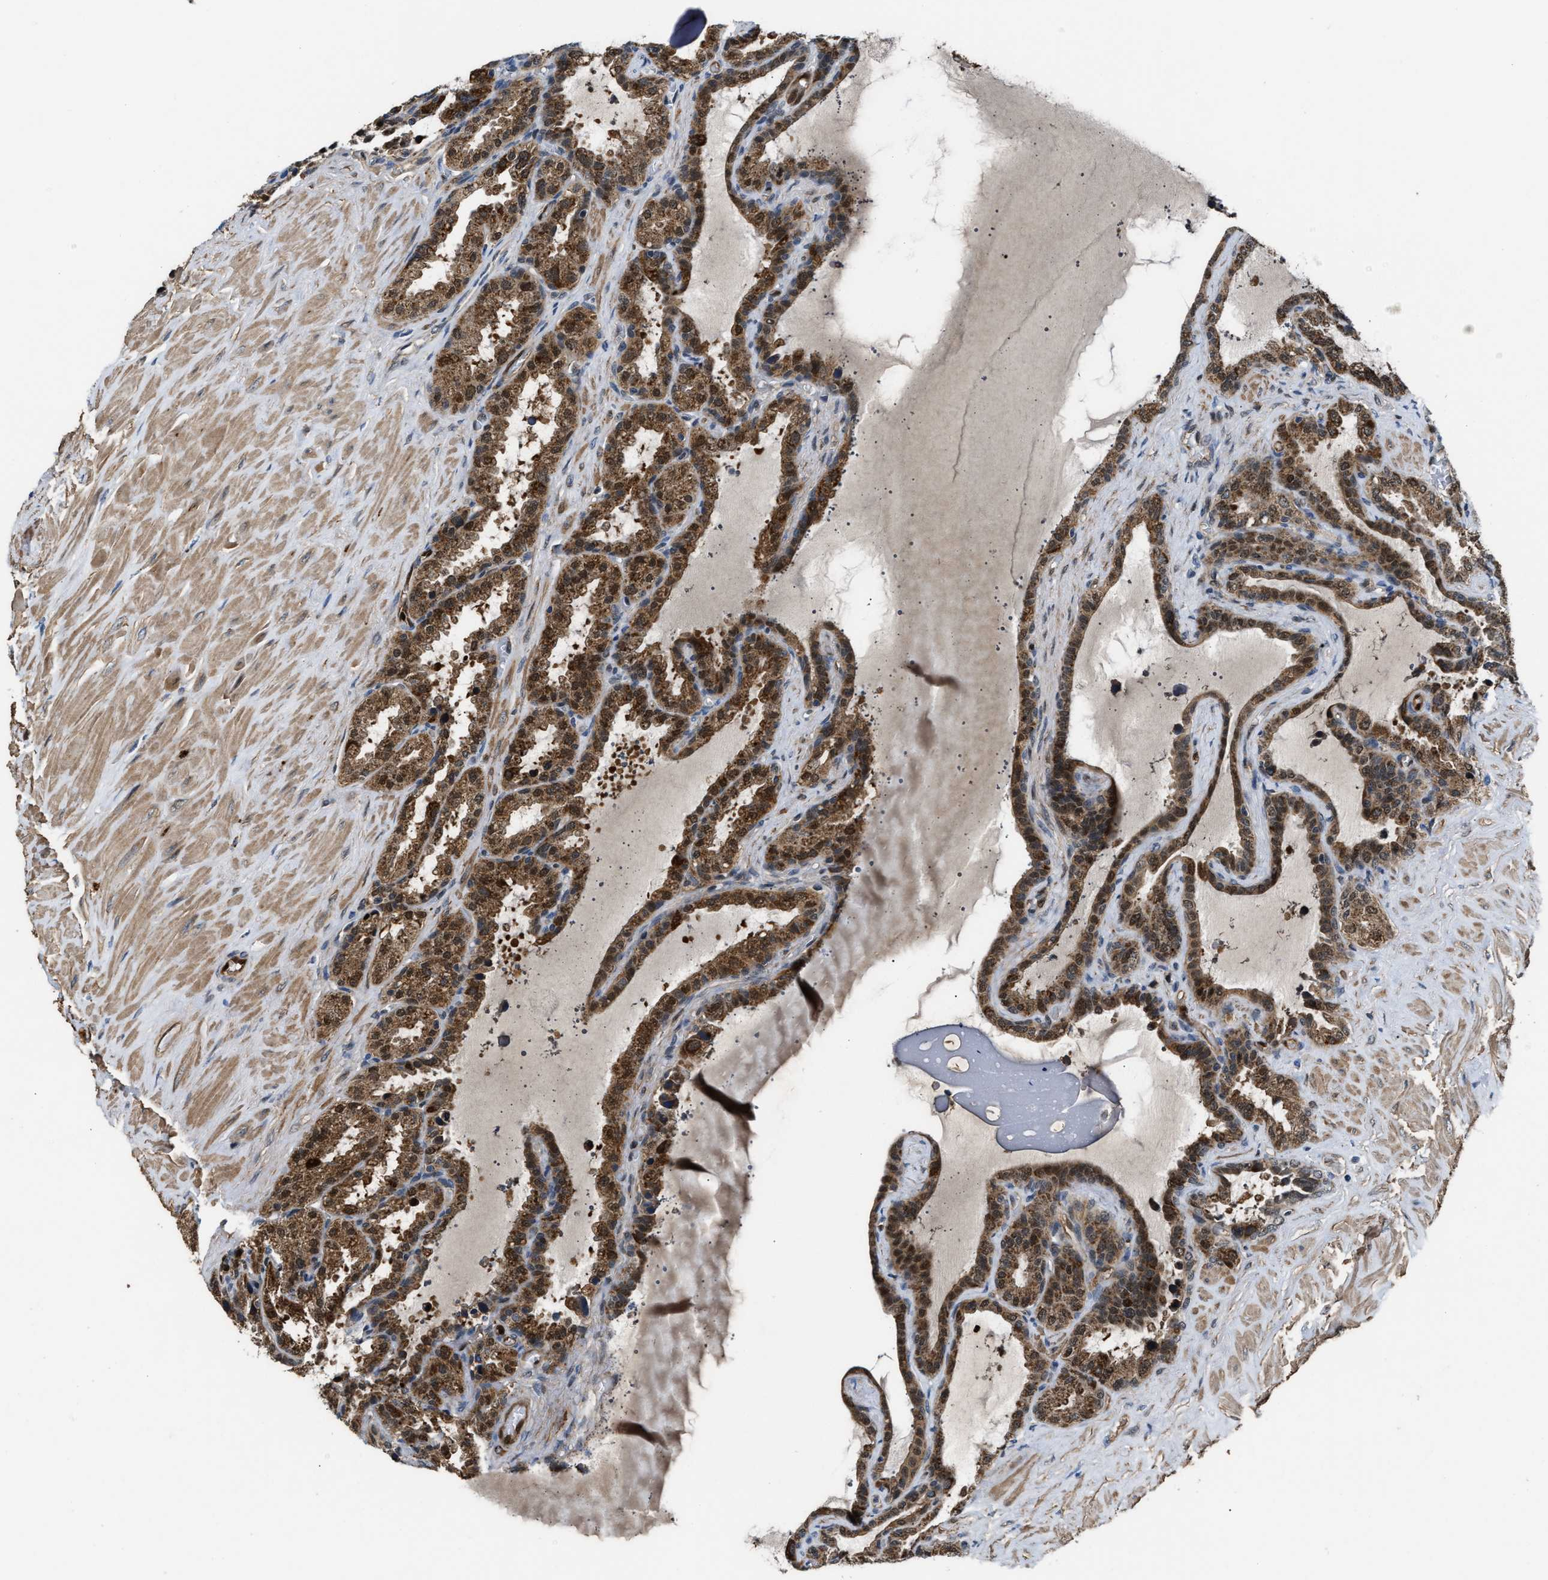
{"staining": {"intensity": "moderate", "quantity": ">75%", "location": "cytoplasmic/membranous"}, "tissue": "seminal vesicle", "cell_type": "Glandular cells", "image_type": "normal", "snomed": [{"axis": "morphology", "description": "Normal tissue, NOS"}, {"axis": "topography", "description": "Seminal veicle"}], "caption": "Moderate cytoplasmic/membranous expression for a protein is appreciated in about >75% of glandular cells of benign seminal vesicle using immunohistochemistry (IHC).", "gene": "PPA1", "patient": {"sex": "male", "age": 46}}